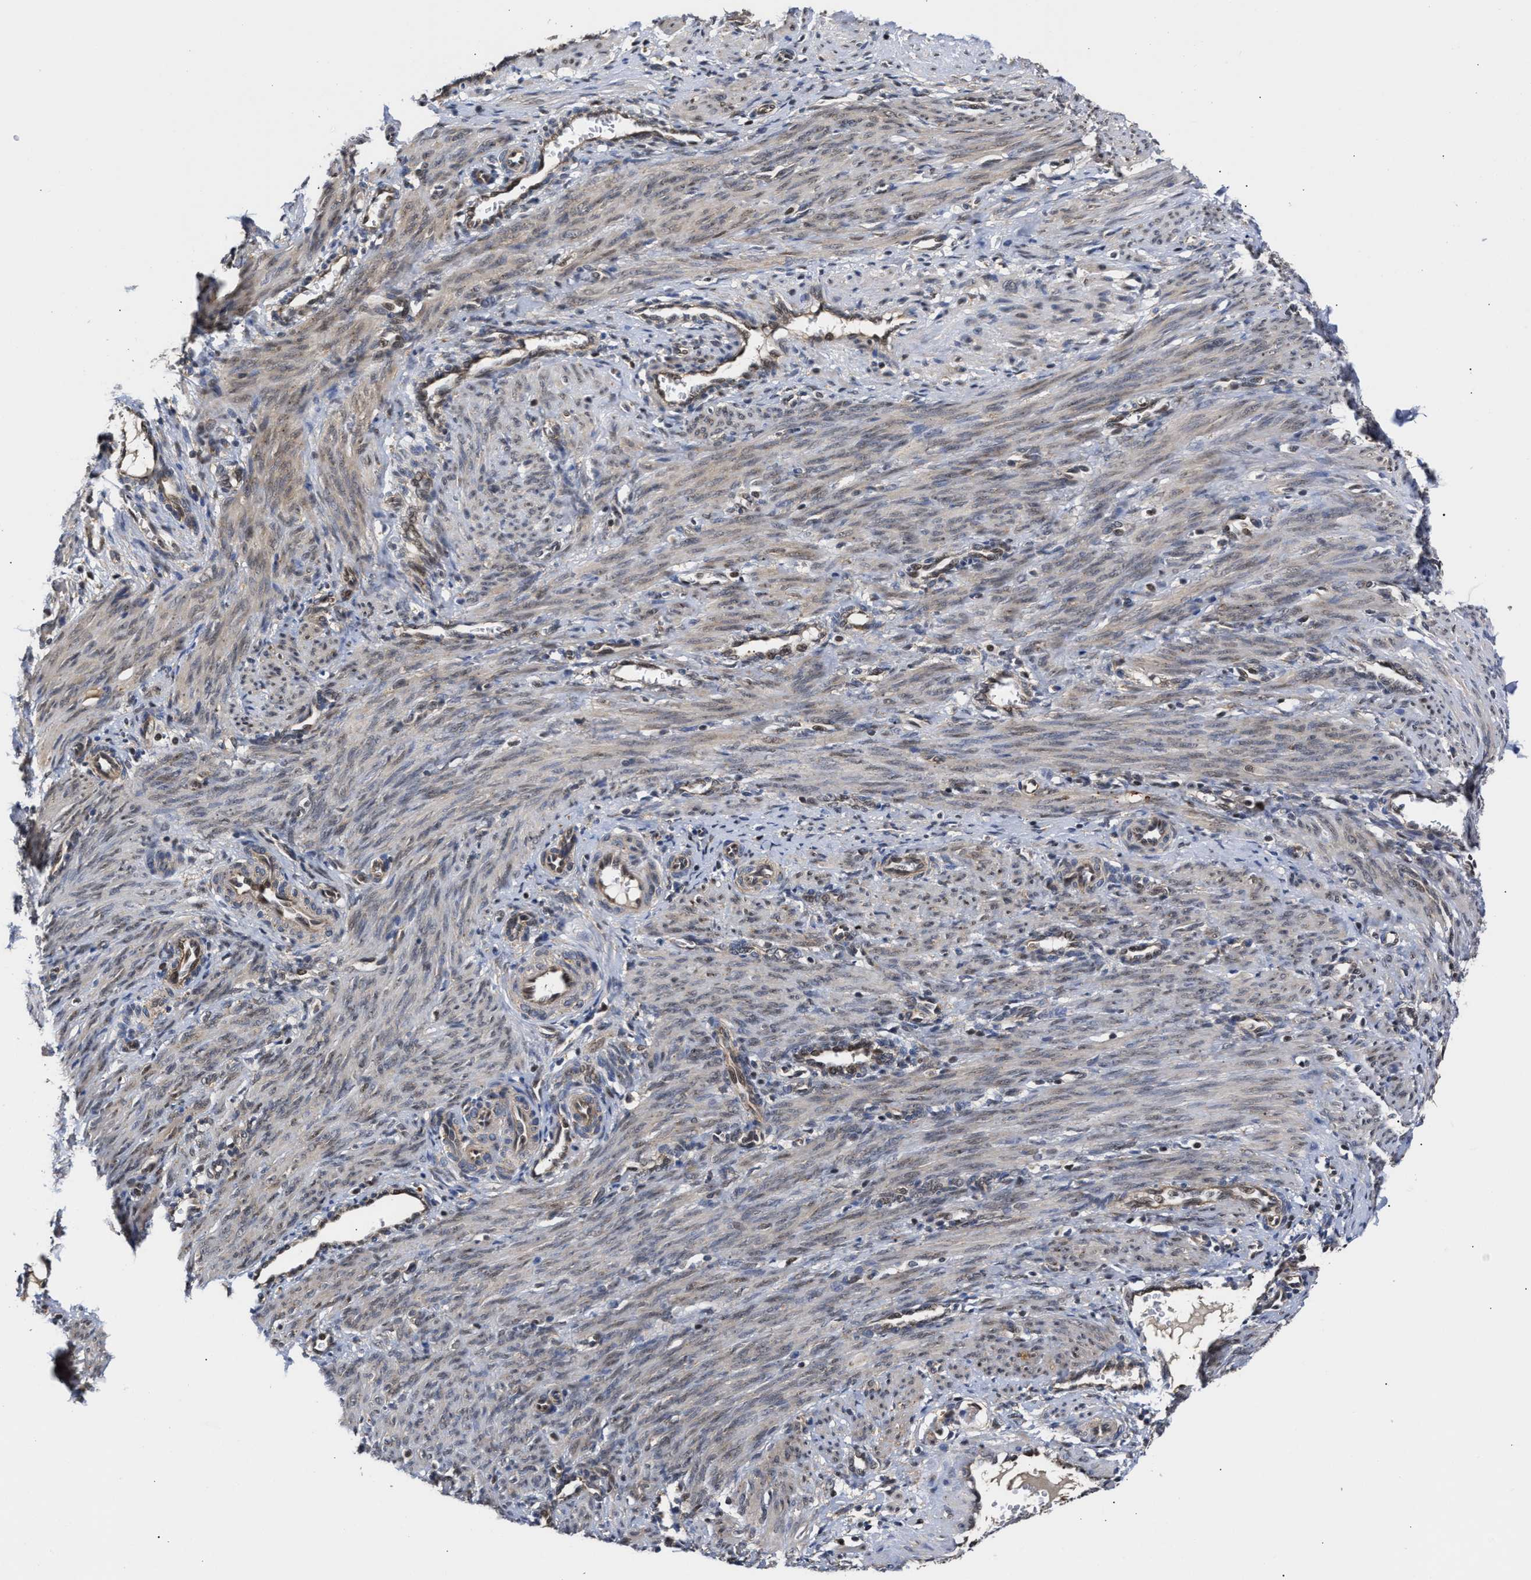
{"staining": {"intensity": "weak", "quantity": "25%-75%", "location": "cytoplasmic/membranous"}, "tissue": "smooth muscle", "cell_type": "Smooth muscle cells", "image_type": "normal", "snomed": [{"axis": "morphology", "description": "Normal tissue, NOS"}, {"axis": "topography", "description": "Endometrium"}], "caption": "Normal smooth muscle was stained to show a protein in brown. There is low levels of weak cytoplasmic/membranous staining in about 25%-75% of smooth muscle cells.", "gene": "CLIP2", "patient": {"sex": "female", "age": 33}}